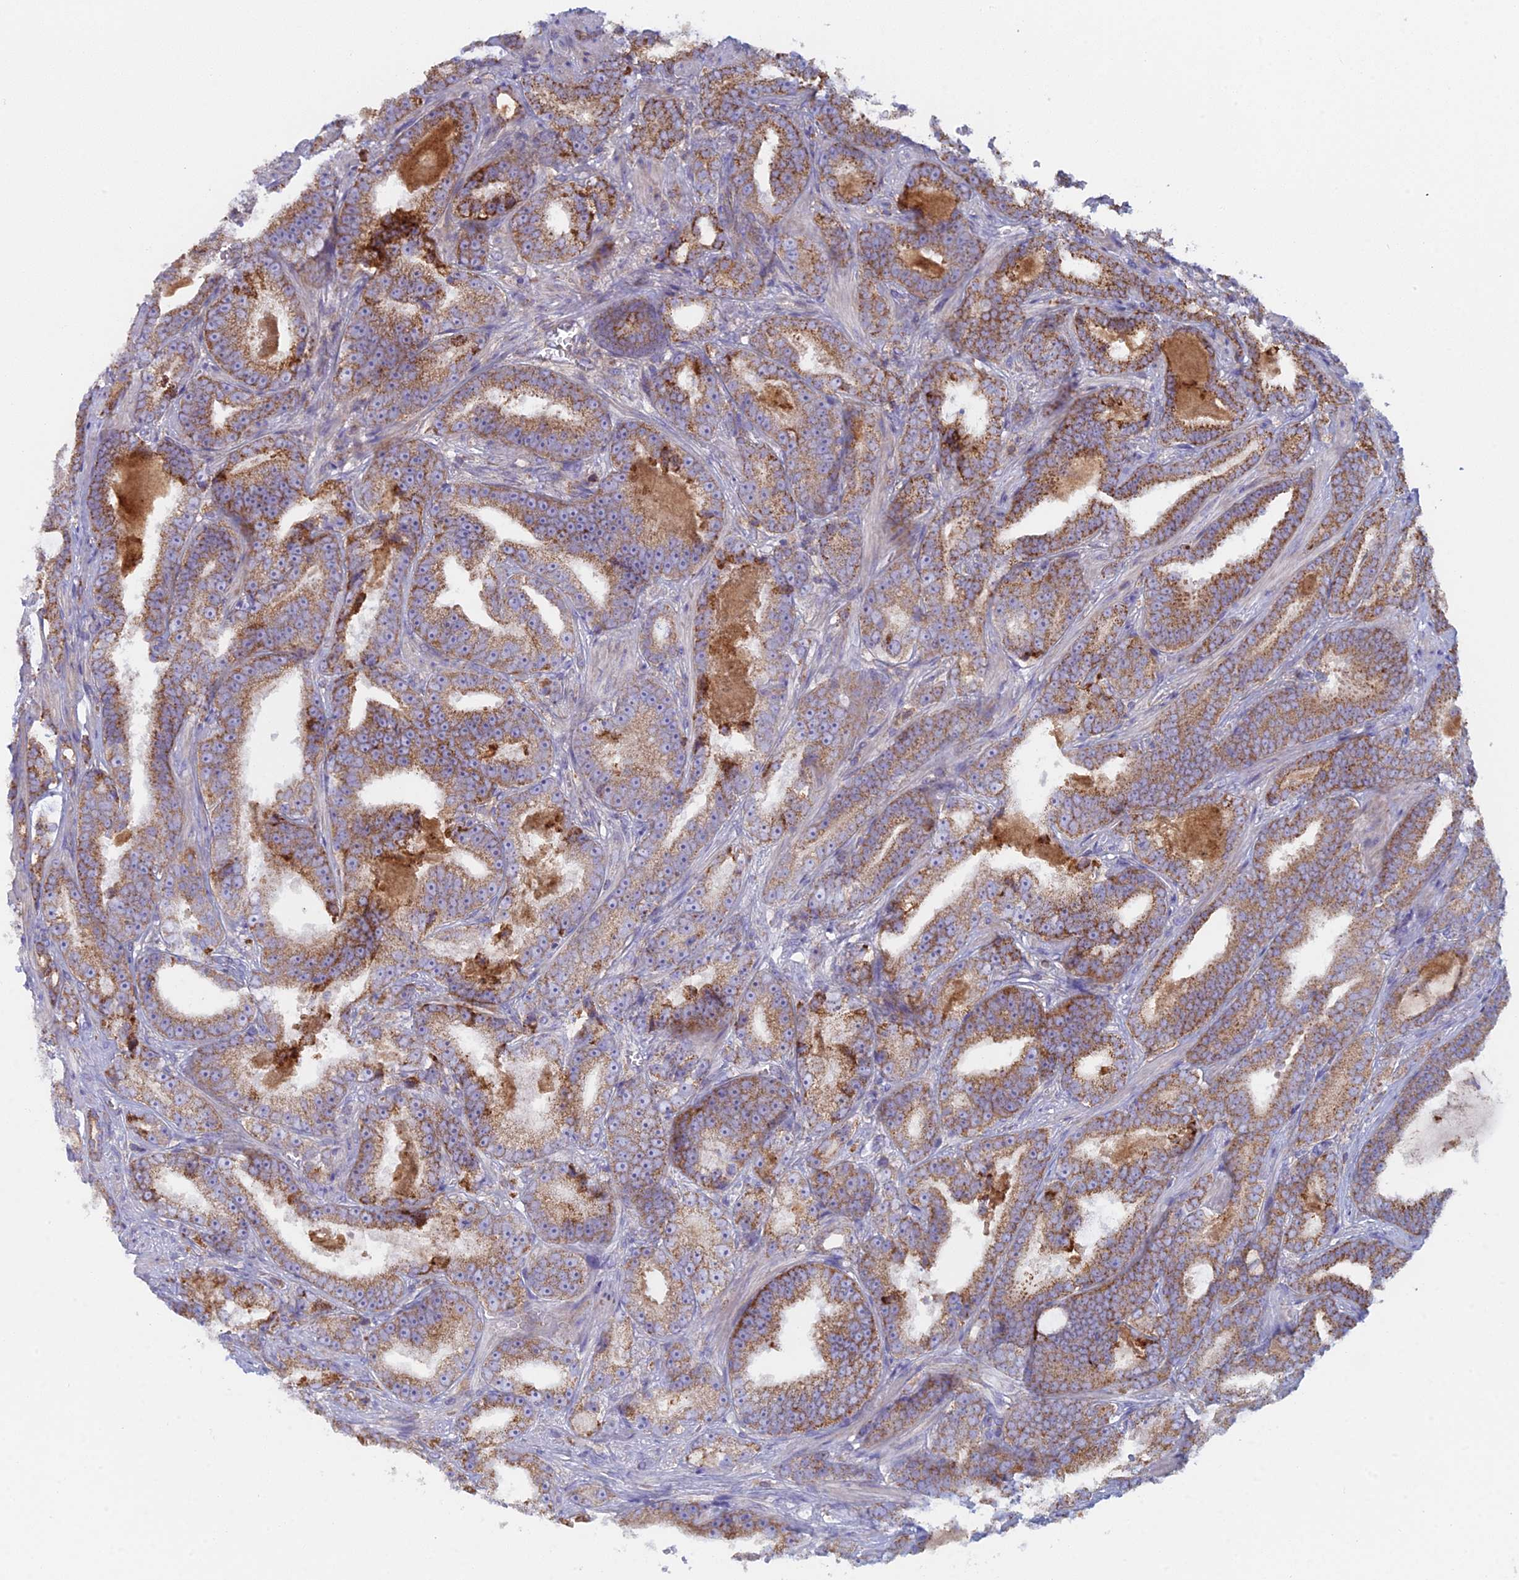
{"staining": {"intensity": "moderate", "quantity": "25%-75%", "location": "cytoplasmic/membranous"}, "tissue": "prostate cancer", "cell_type": "Tumor cells", "image_type": "cancer", "snomed": [{"axis": "morphology", "description": "Adenocarcinoma, High grade"}, {"axis": "topography", "description": "Prostate and seminal vesicle, NOS"}], "caption": "This micrograph shows immunohistochemistry staining of prostate cancer, with medium moderate cytoplasmic/membranous positivity in approximately 25%-75% of tumor cells.", "gene": "IFTAP", "patient": {"sex": "male", "age": 67}}